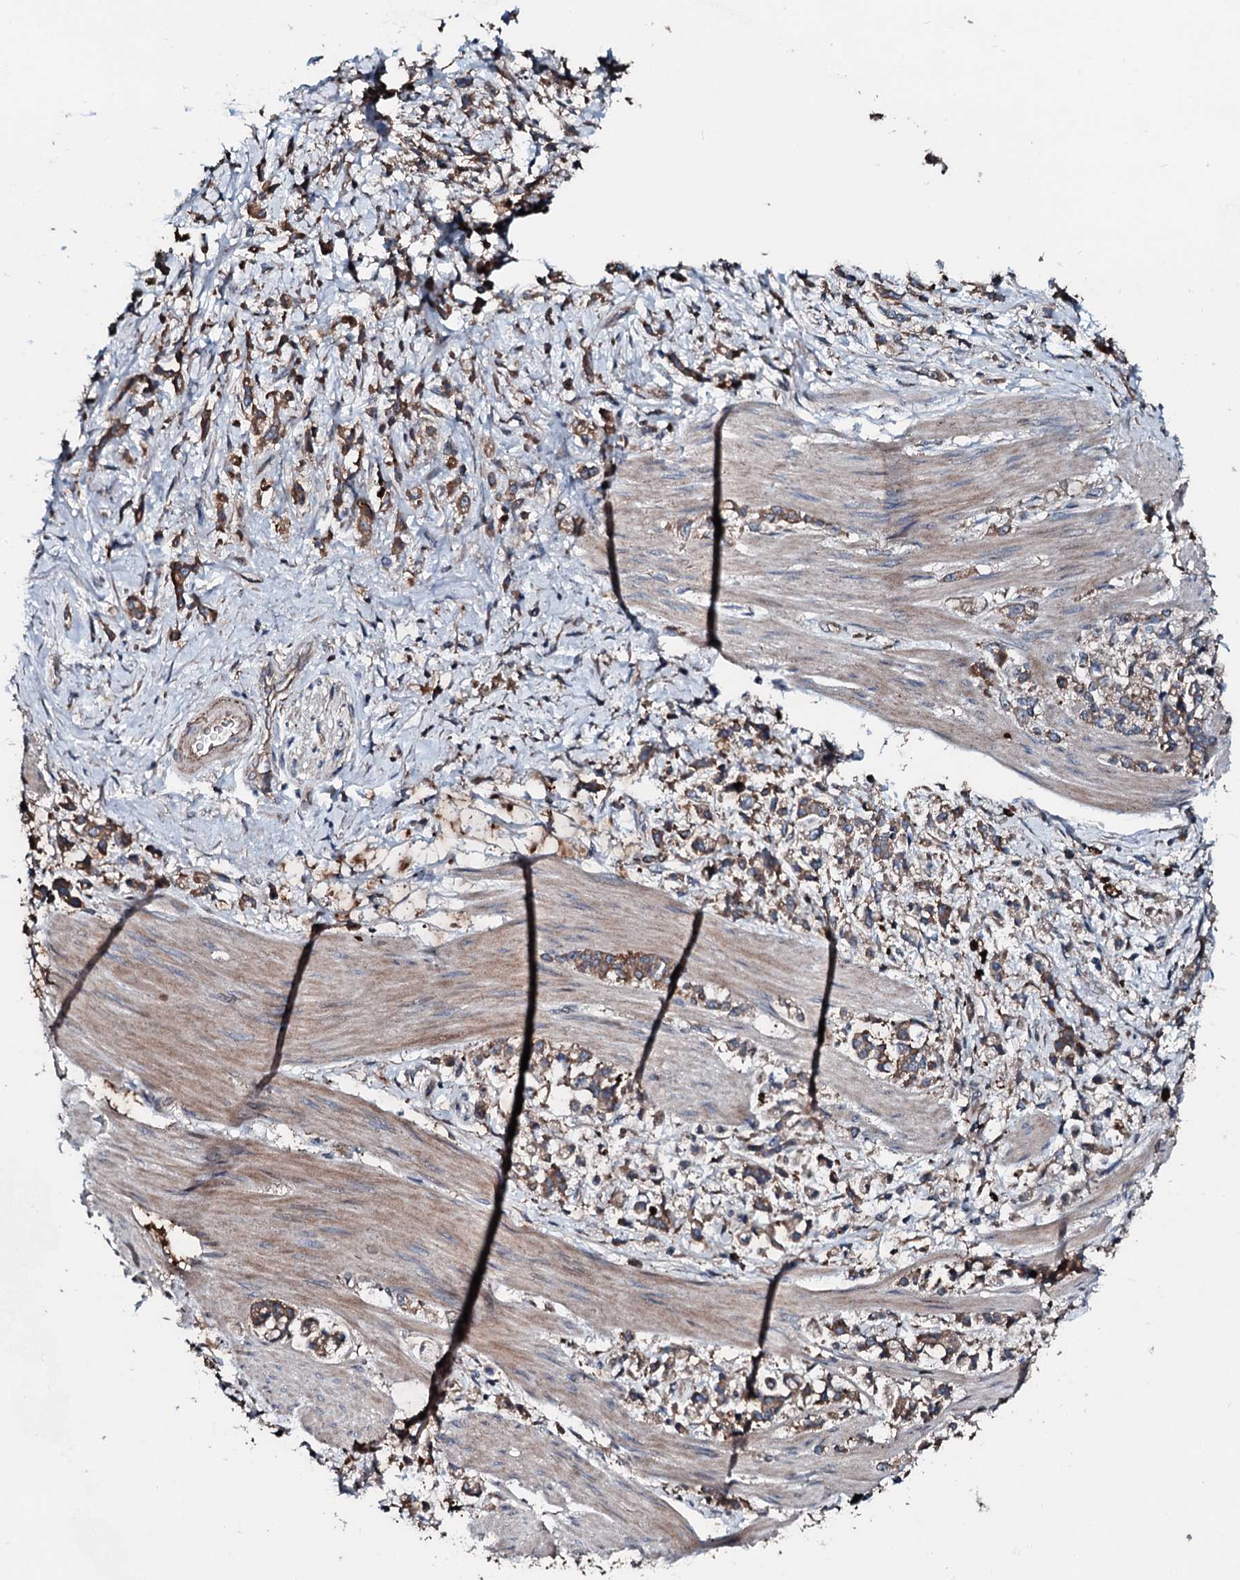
{"staining": {"intensity": "moderate", "quantity": ">75%", "location": "cytoplasmic/membranous"}, "tissue": "stomach cancer", "cell_type": "Tumor cells", "image_type": "cancer", "snomed": [{"axis": "morphology", "description": "Adenocarcinoma, NOS"}, {"axis": "topography", "description": "Stomach"}], "caption": "About >75% of tumor cells in human adenocarcinoma (stomach) show moderate cytoplasmic/membranous protein expression as visualized by brown immunohistochemical staining.", "gene": "AARS1", "patient": {"sex": "female", "age": 60}}